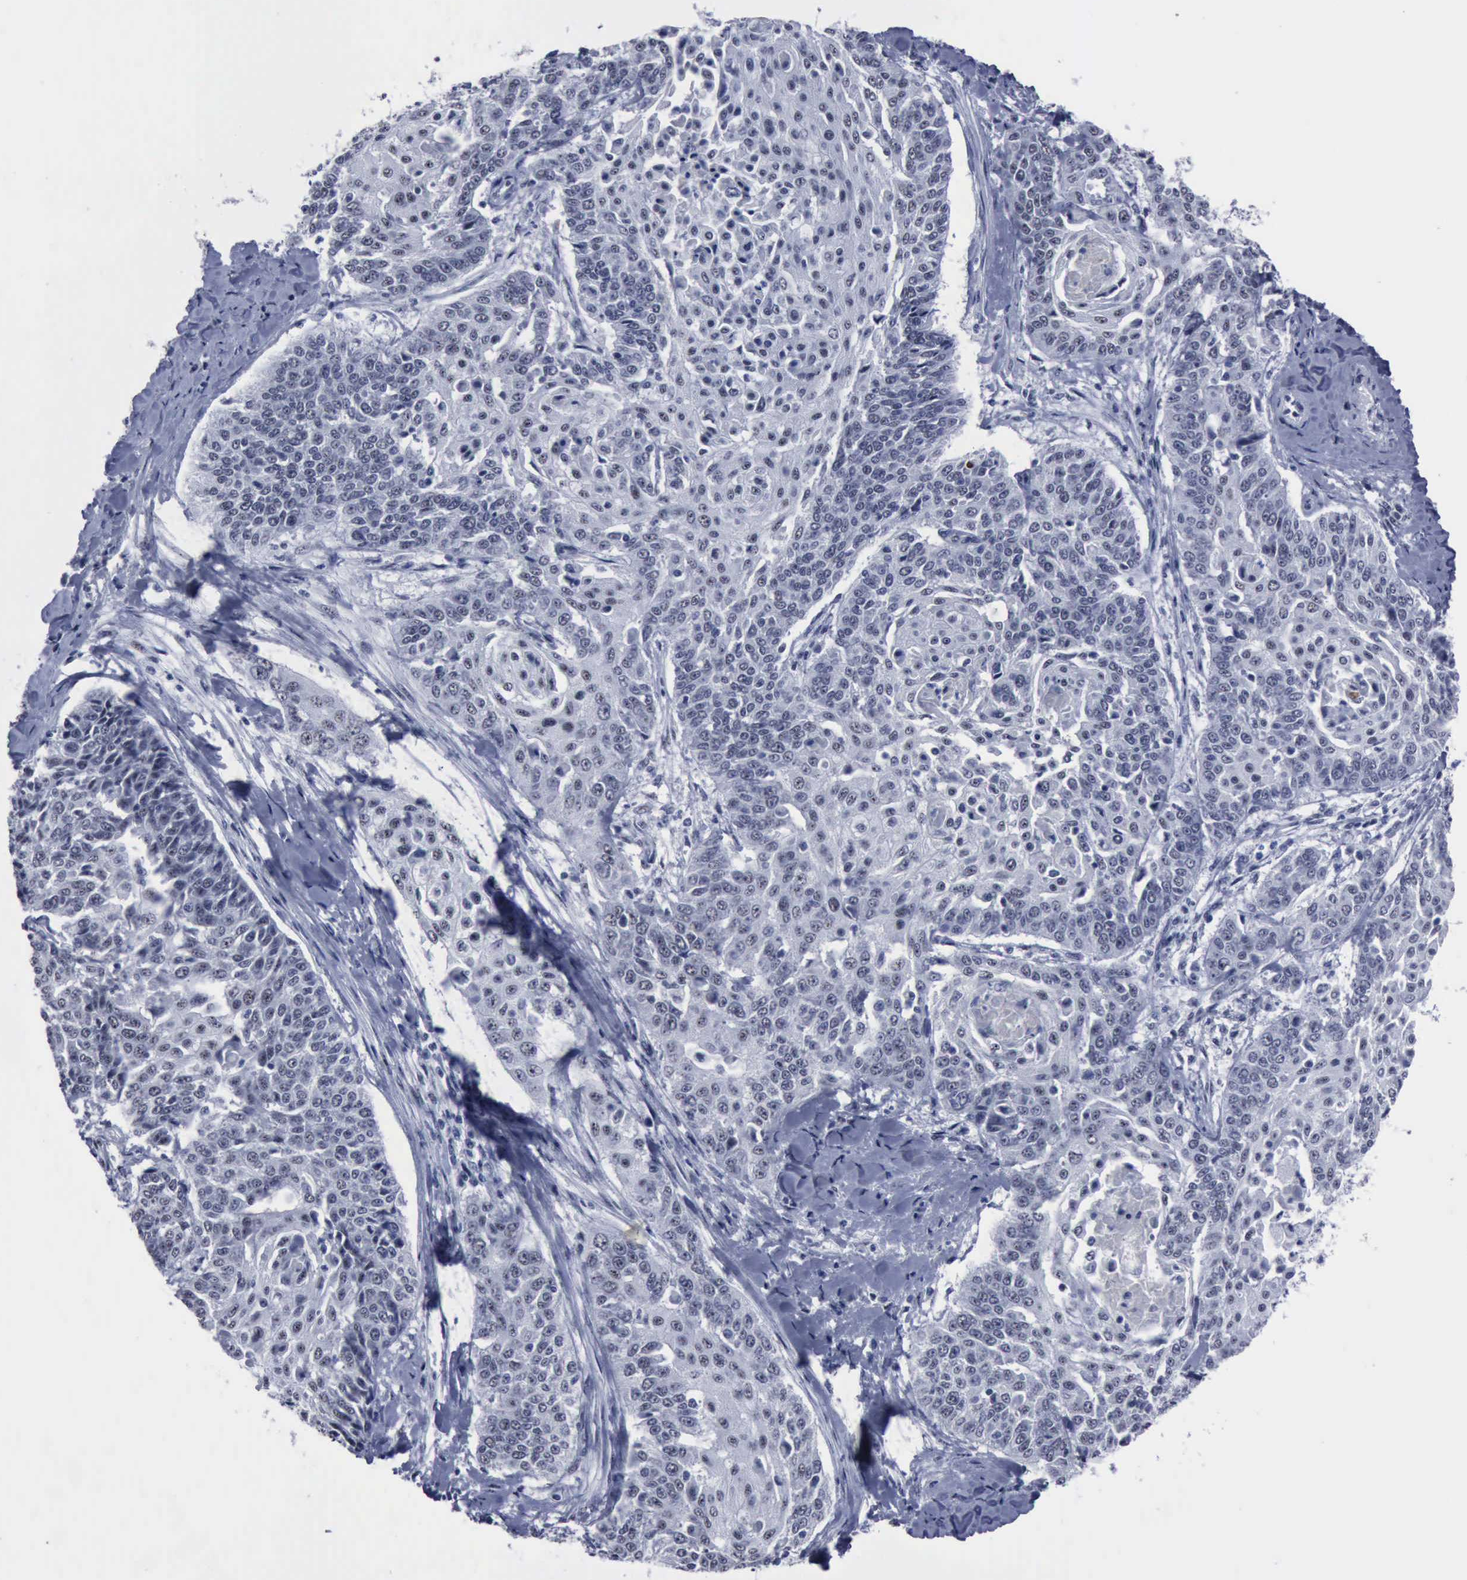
{"staining": {"intensity": "negative", "quantity": "none", "location": "none"}, "tissue": "cervical cancer", "cell_type": "Tumor cells", "image_type": "cancer", "snomed": [{"axis": "morphology", "description": "Squamous cell carcinoma, NOS"}, {"axis": "topography", "description": "Cervix"}], "caption": "Human squamous cell carcinoma (cervical) stained for a protein using immunohistochemistry exhibits no expression in tumor cells.", "gene": "BRD1", "patient": {"sex": "female", "age": 64}}